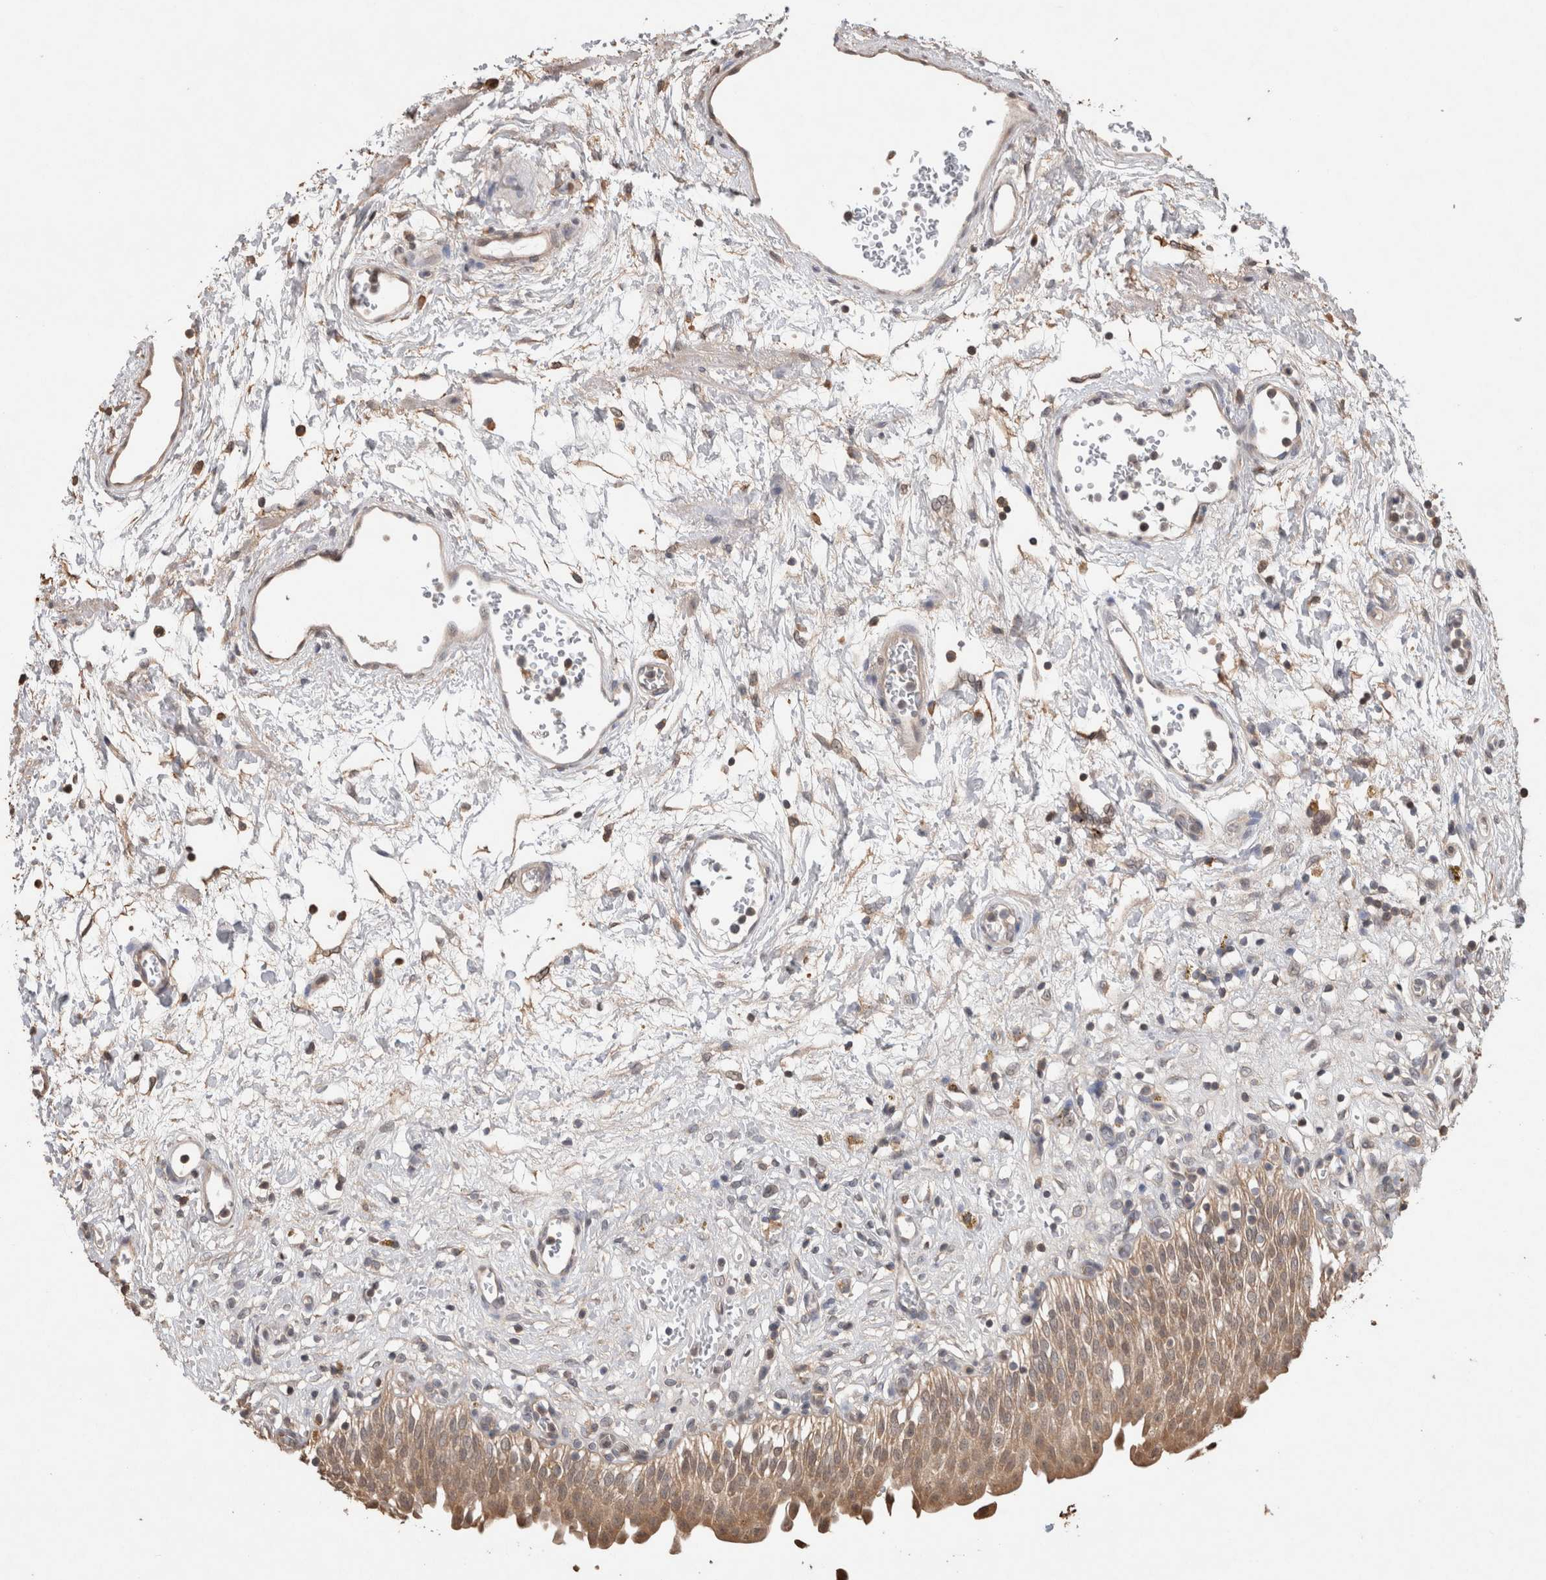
{"staining": {"intensity": "moderate", "quantity": ">75%", "location": "cytoplasmic/membranous"}, "tissue": "urinary bladder", "cell_type": "Urothelial cells", "image_type": "normal", "snomed": [{"axis": "morphology", "description": "Urothelial carcinoma, High grade"}, {"axis": "topography", "description": "Urinary bladder"}], "caption": "Immunohistochemical staining of unremarkable human urinary bladder shows medium levels of moderate cytoplasmic/membranous expression in approximately >75% of urothelial cells.", "gene": "TRIM5", "patient": {"sex": "male", "age": 46}}